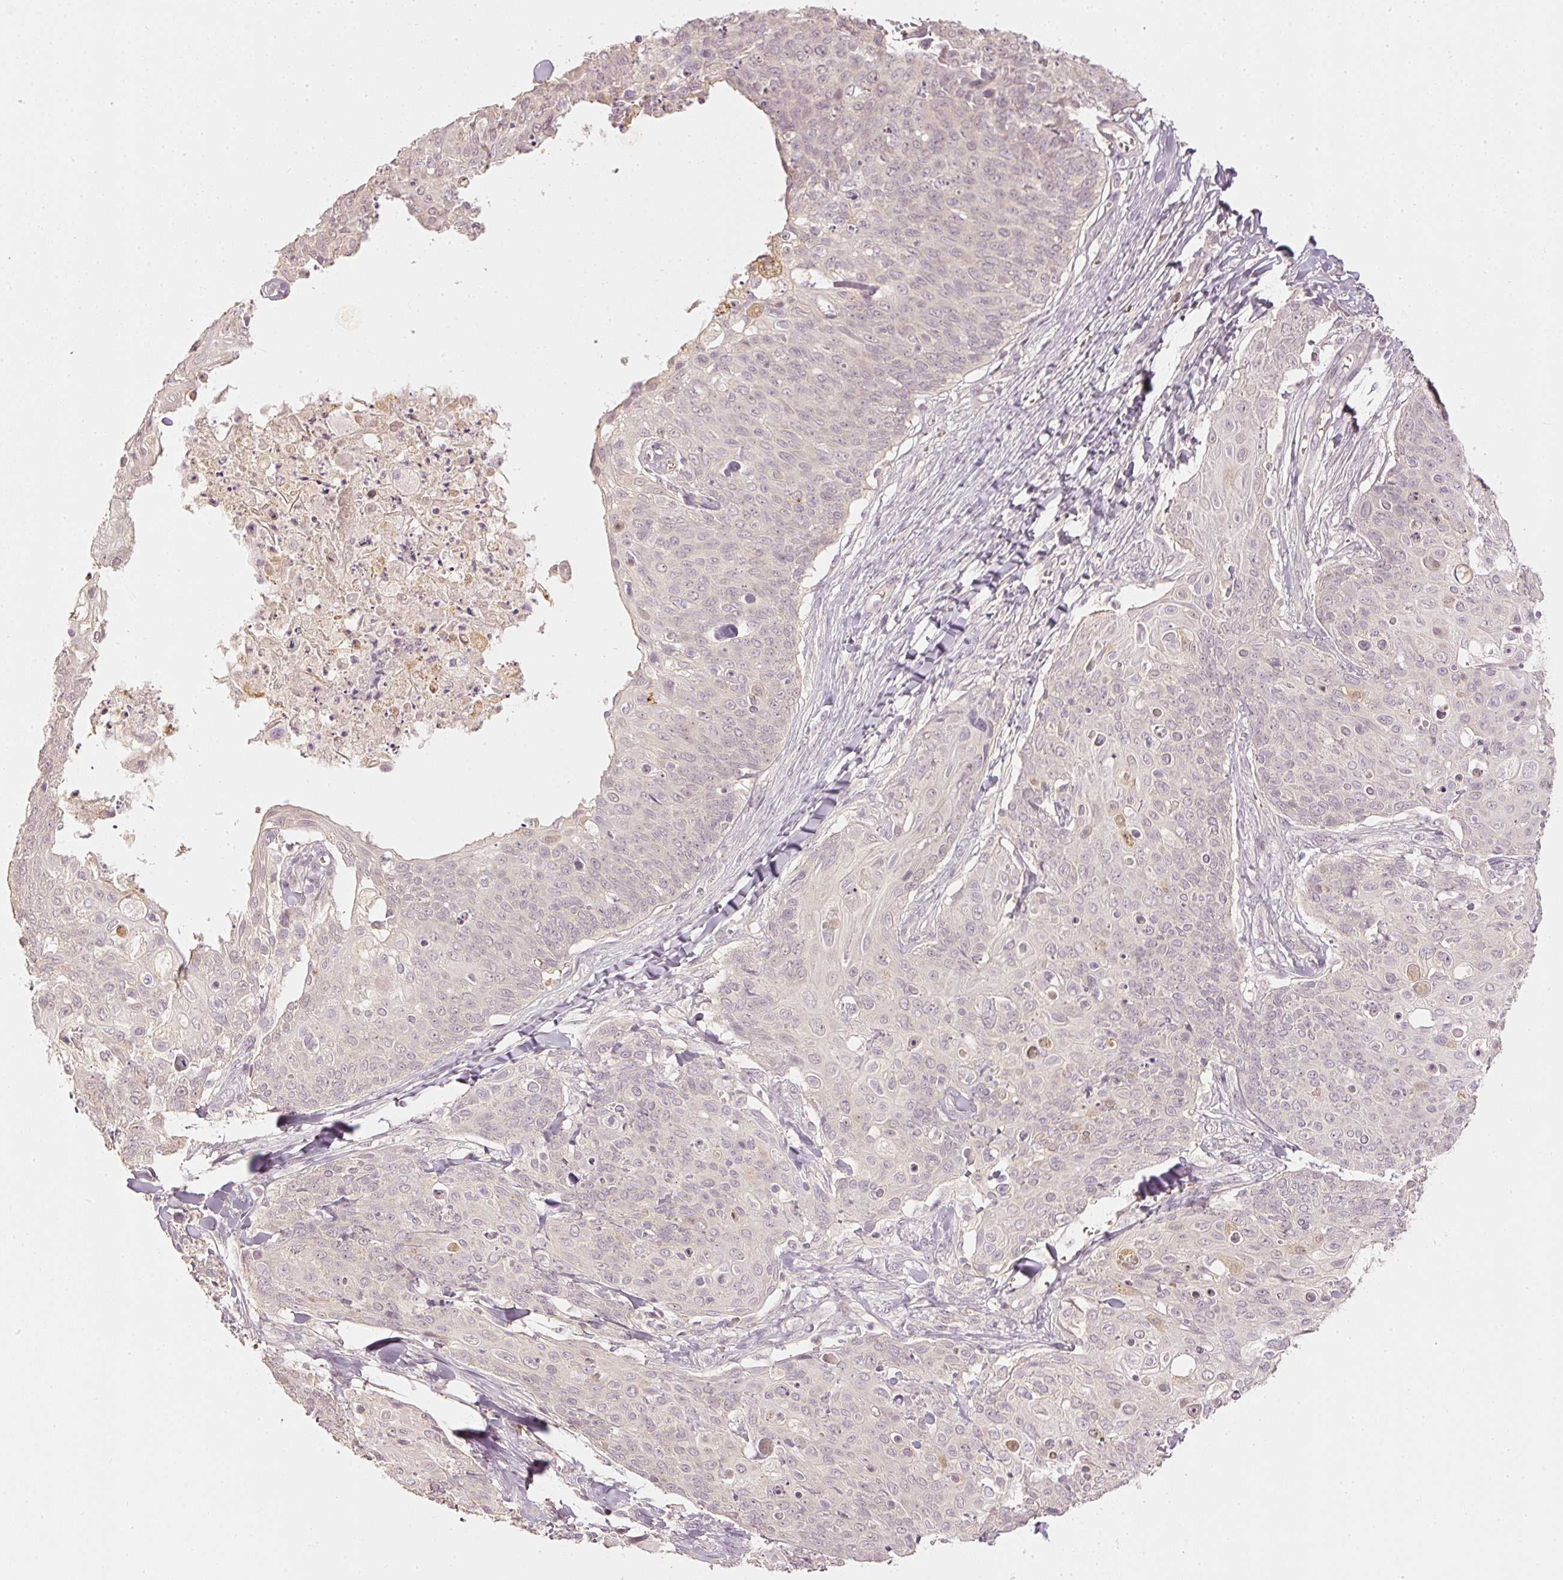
{"staining": {"intensity": "negative", "quantity": "none", "location": "none"}, "tissue": "skin cancer", "cell_type": "Tumor cells", "image_type": "cancer", "snomed": [{"axis": "morphology", "description": "Squamous cell carcinoma, NOS"}, {"axis": "topography", "description": "Skin"}, {"axis": "topography", "description": "Vulva"}], "caption": "Immunohistochemistry (IHC) of squamous cell carcinoma (skin) shows no positivity in tumor cells. (Stains: DAB IHC with hematoxylin counter stain, Microscopy: brightfield microscopy at high magnification).", "gene": "GZMA", "patient": {"sex": "female", "age": 85}}